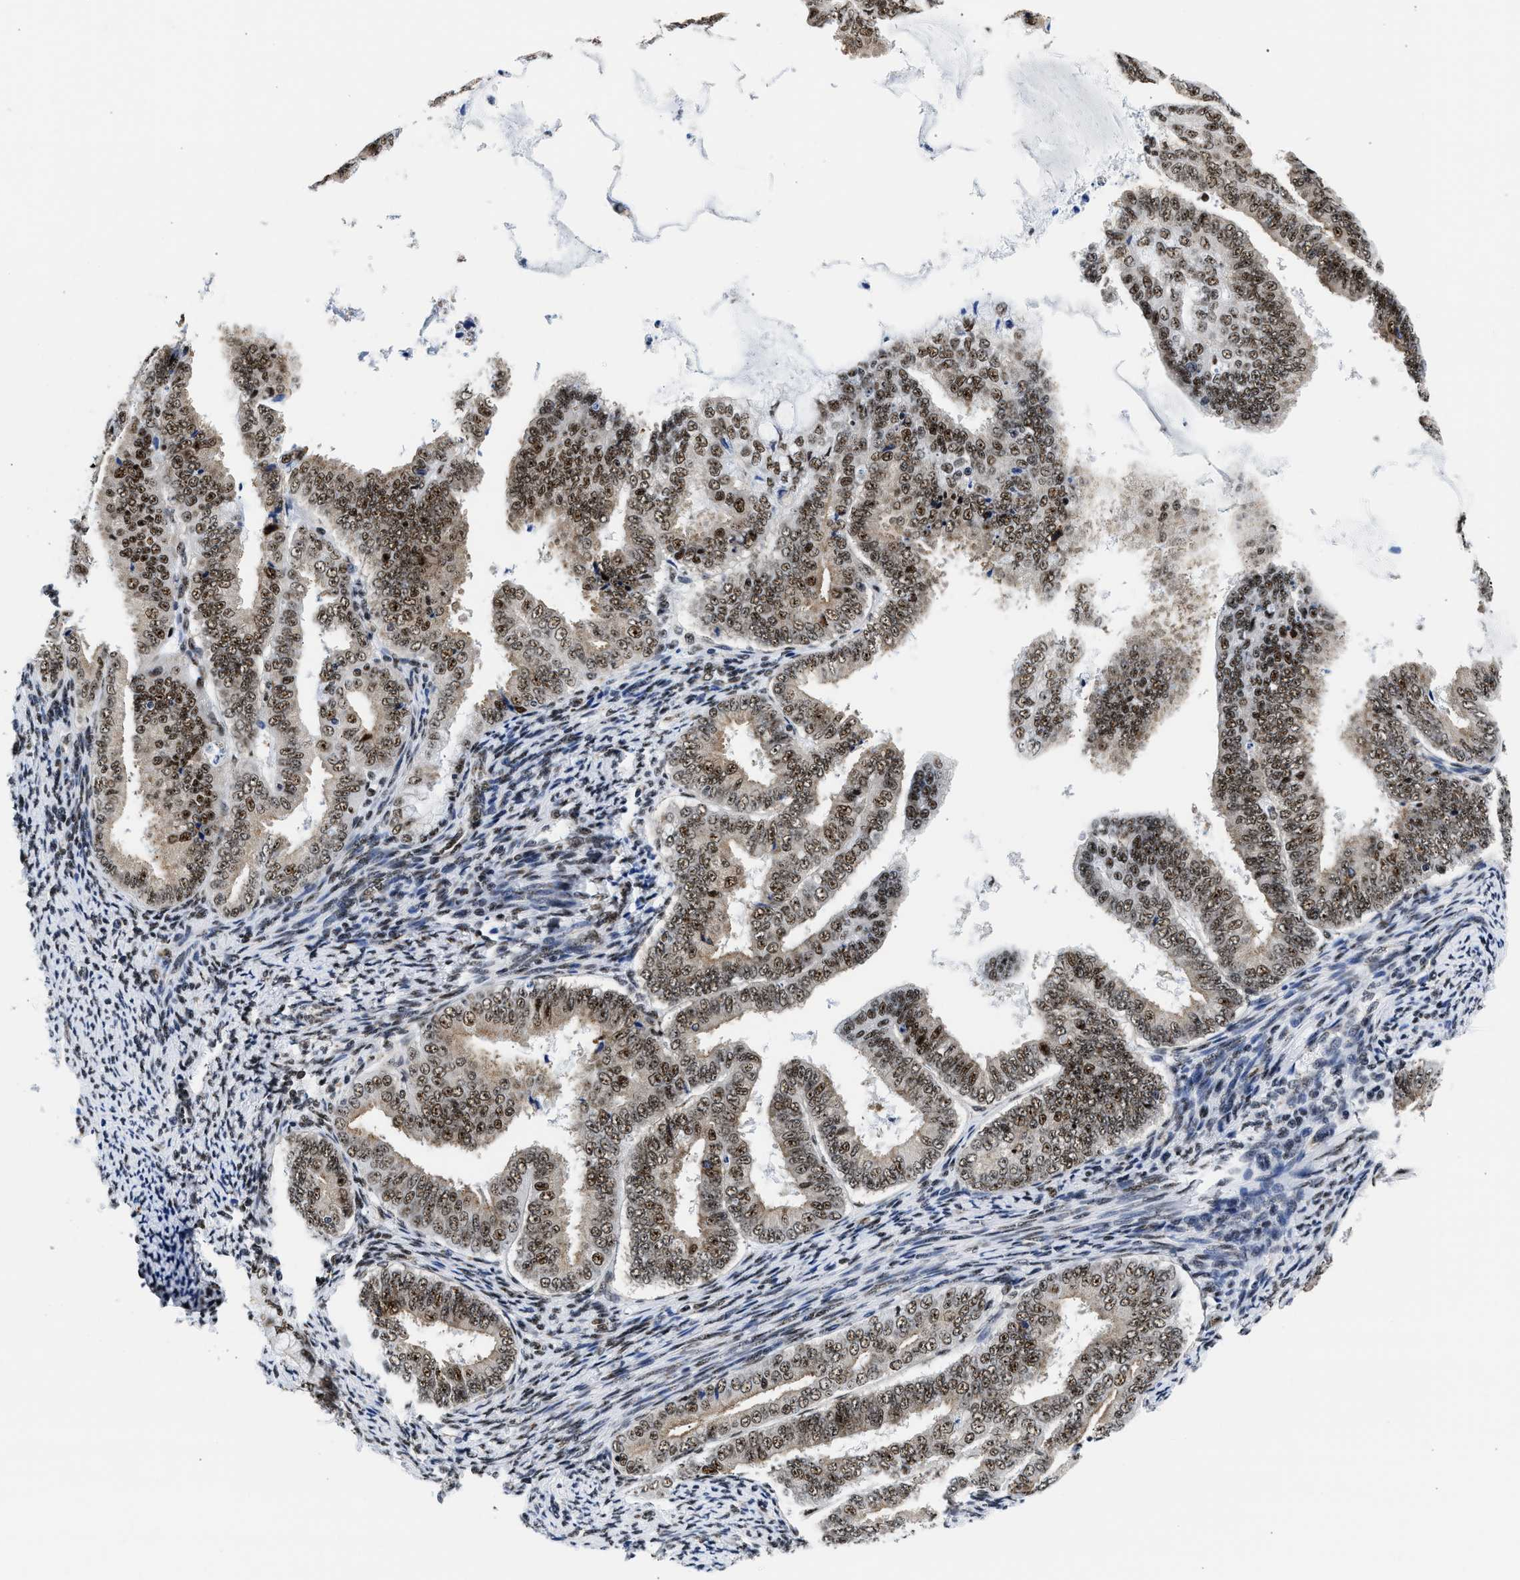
{"staining": {"intensity": "moderate", "quantity": ">75%", "location": "nuclear"}, "tissue": "endometrial cancer", "cell_type": "Tumor cells", "image_type": "cancer", "snomed": [{"axis": "morphology", "description": "Adenocarcinoma, NOS"}, {"axis": "topography", "description": "Endometrium"}], "caption": "Endometrial cancer (adenocarcinoma) was stained to show a protein in brown. There is medium levels of moderate nuclear positivity in about >75% of tumor cells.", "gene": "RBM8A", "patient": {"sex": "female", "age": 63}}